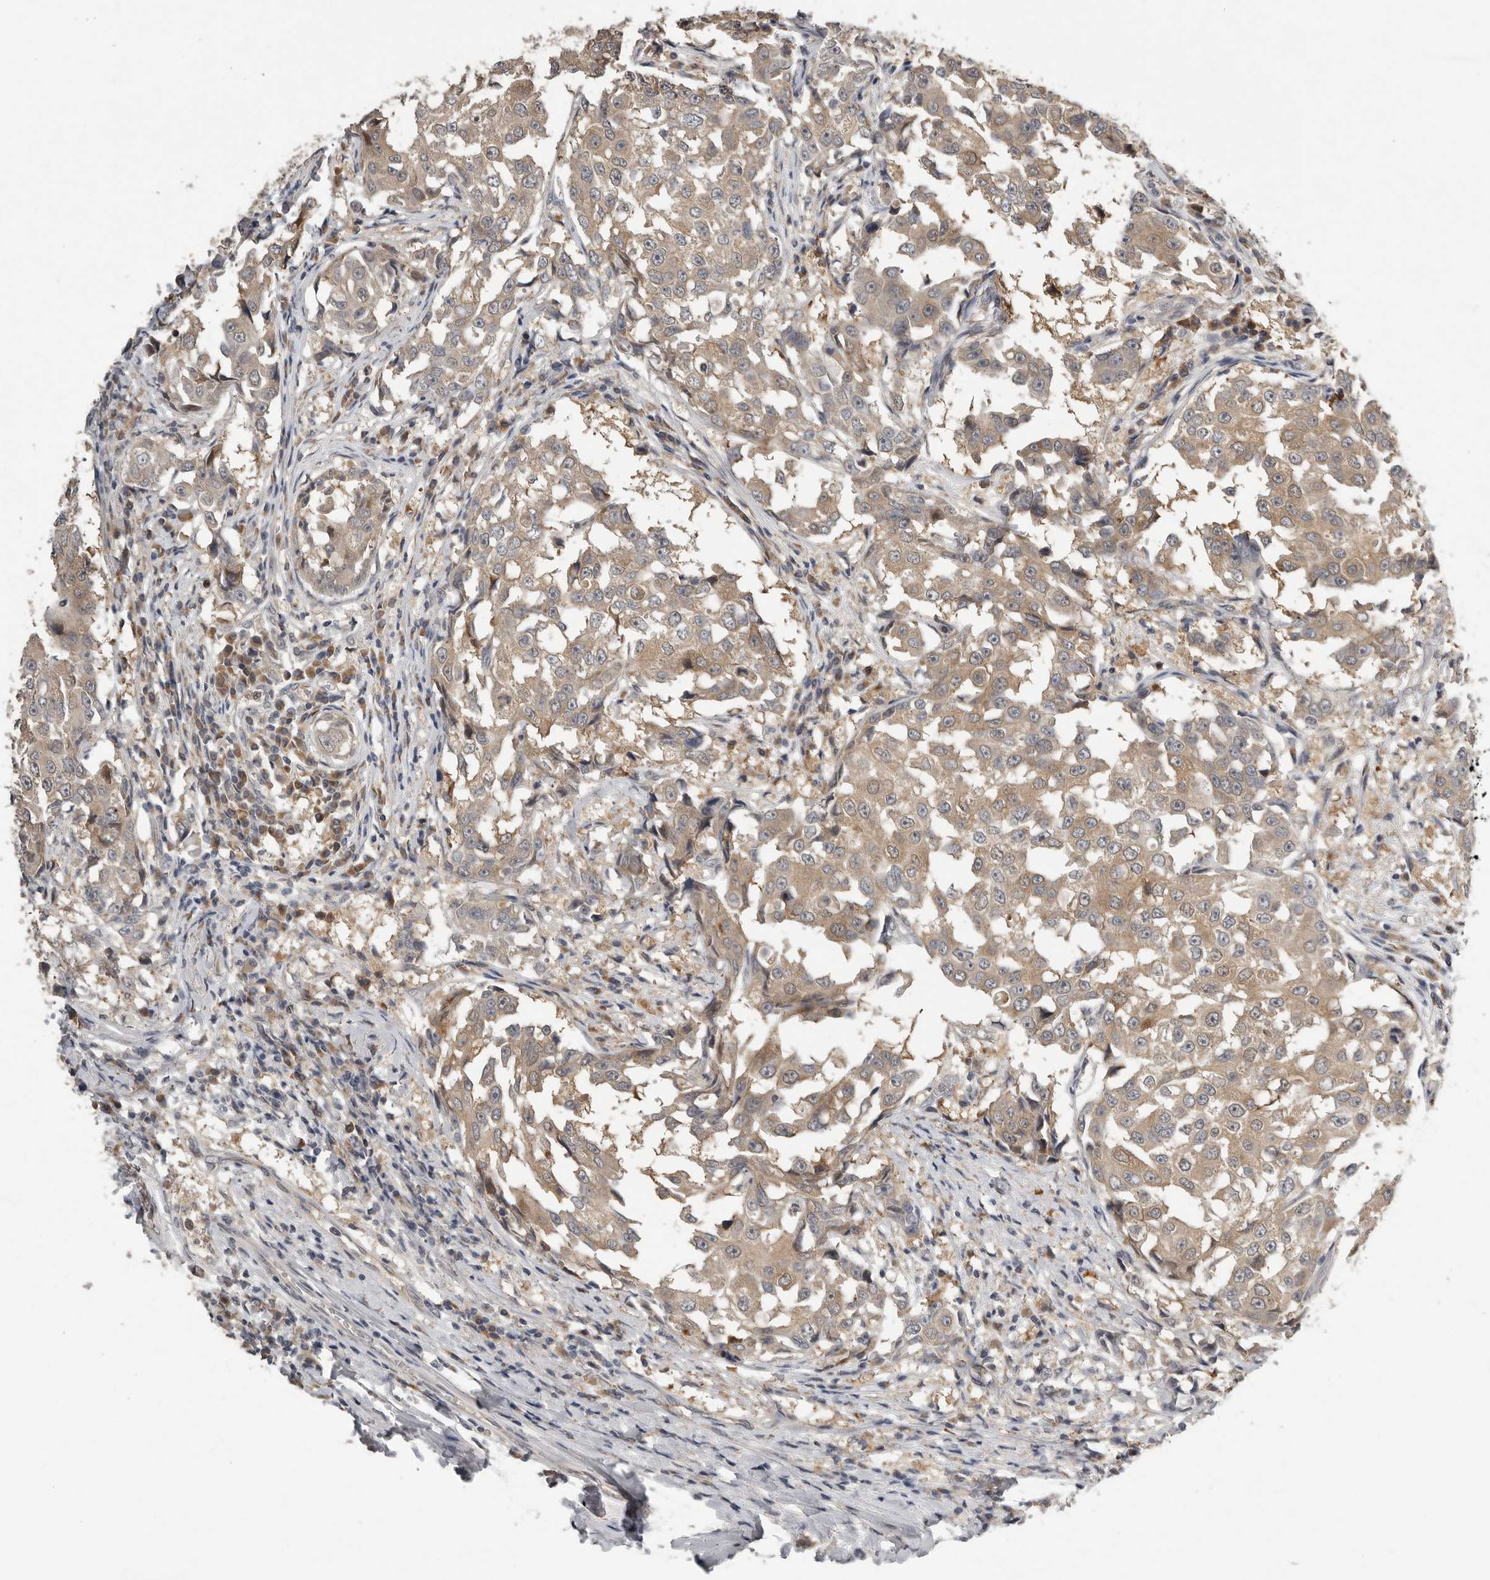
{"staining": {"intensity": "weak", "quantity": ">75%", "location": "cytoplasmic/membranous"}, "tissue": "breast cancer", "cell_type": "Tumor cells", "image_type": "cancer", "snomed": [{"axis": "morphology", "description": "Duct carcinoma"}, {"axis": "topography", "description": "Breast"}], "caption": "A histopathology image of human breast cancer (infiltrating ductal carcinoma) stained for a protein shows weak cytoplasmic/membranous brown staining in tumor cells. The protein of interest is shown in brown color, while the nuclei are stained blue.", "gene": "RALGPS2", "patient": {"sex": "female", "age": 27}}